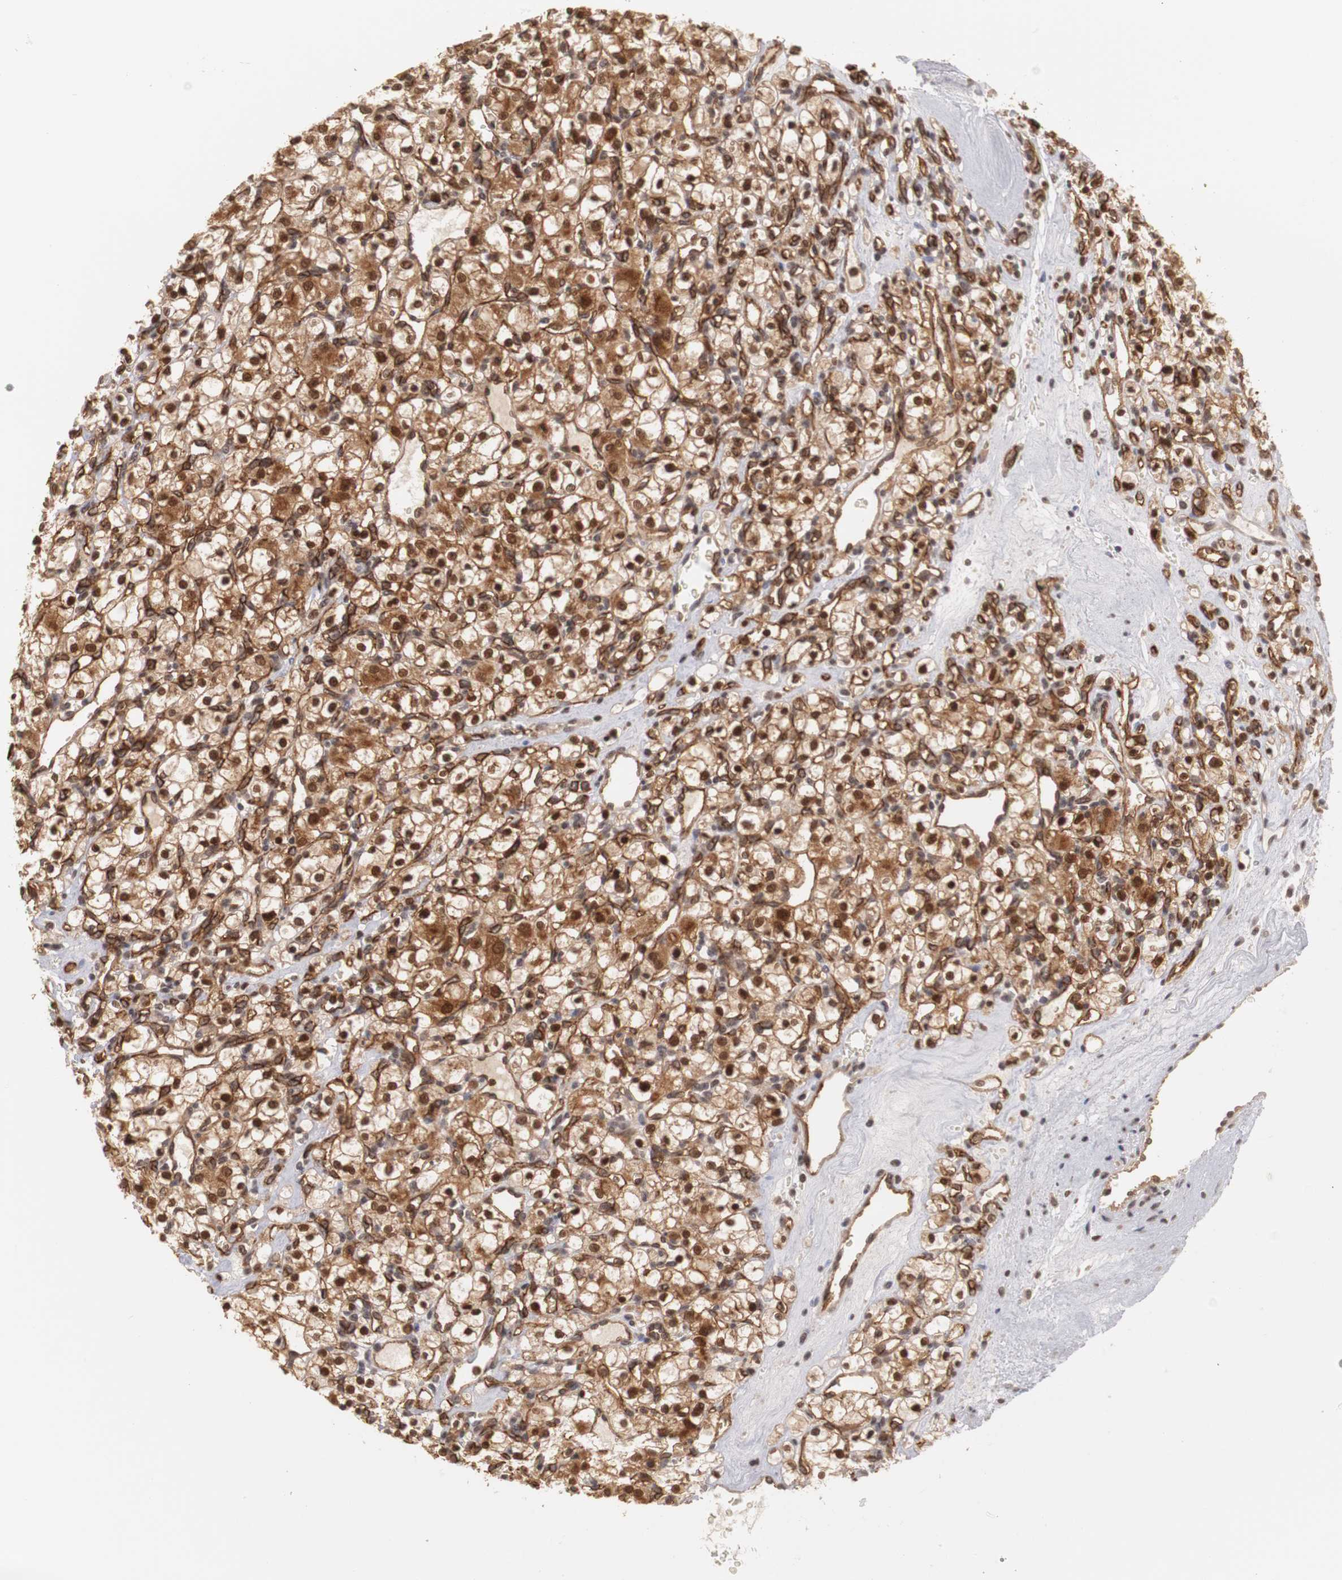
{"staining": {"intensity": "strong", "quantity": ">75%", "location": "cytoplasmic/membranous,nuclear"}, "tissue": "renal cancer", "cell_type": "Tumor cells", "image_type": "cancer", "snomed": [{"axis": "morphology", "description": "Adenocarcinoma, NOS"}, {"axis": "topography", "description": "Kidney"}], "caption": "Tumor cells exhibit strong cytoplasmic/membranous and nuclear positivity in about >75% of cells in renal adenocarcinoma. The protein is shown in brown color, while the nuclei are stained blue.", "gene": "PLEKHA1", "patient": {"sex": "female", "age": 62}}